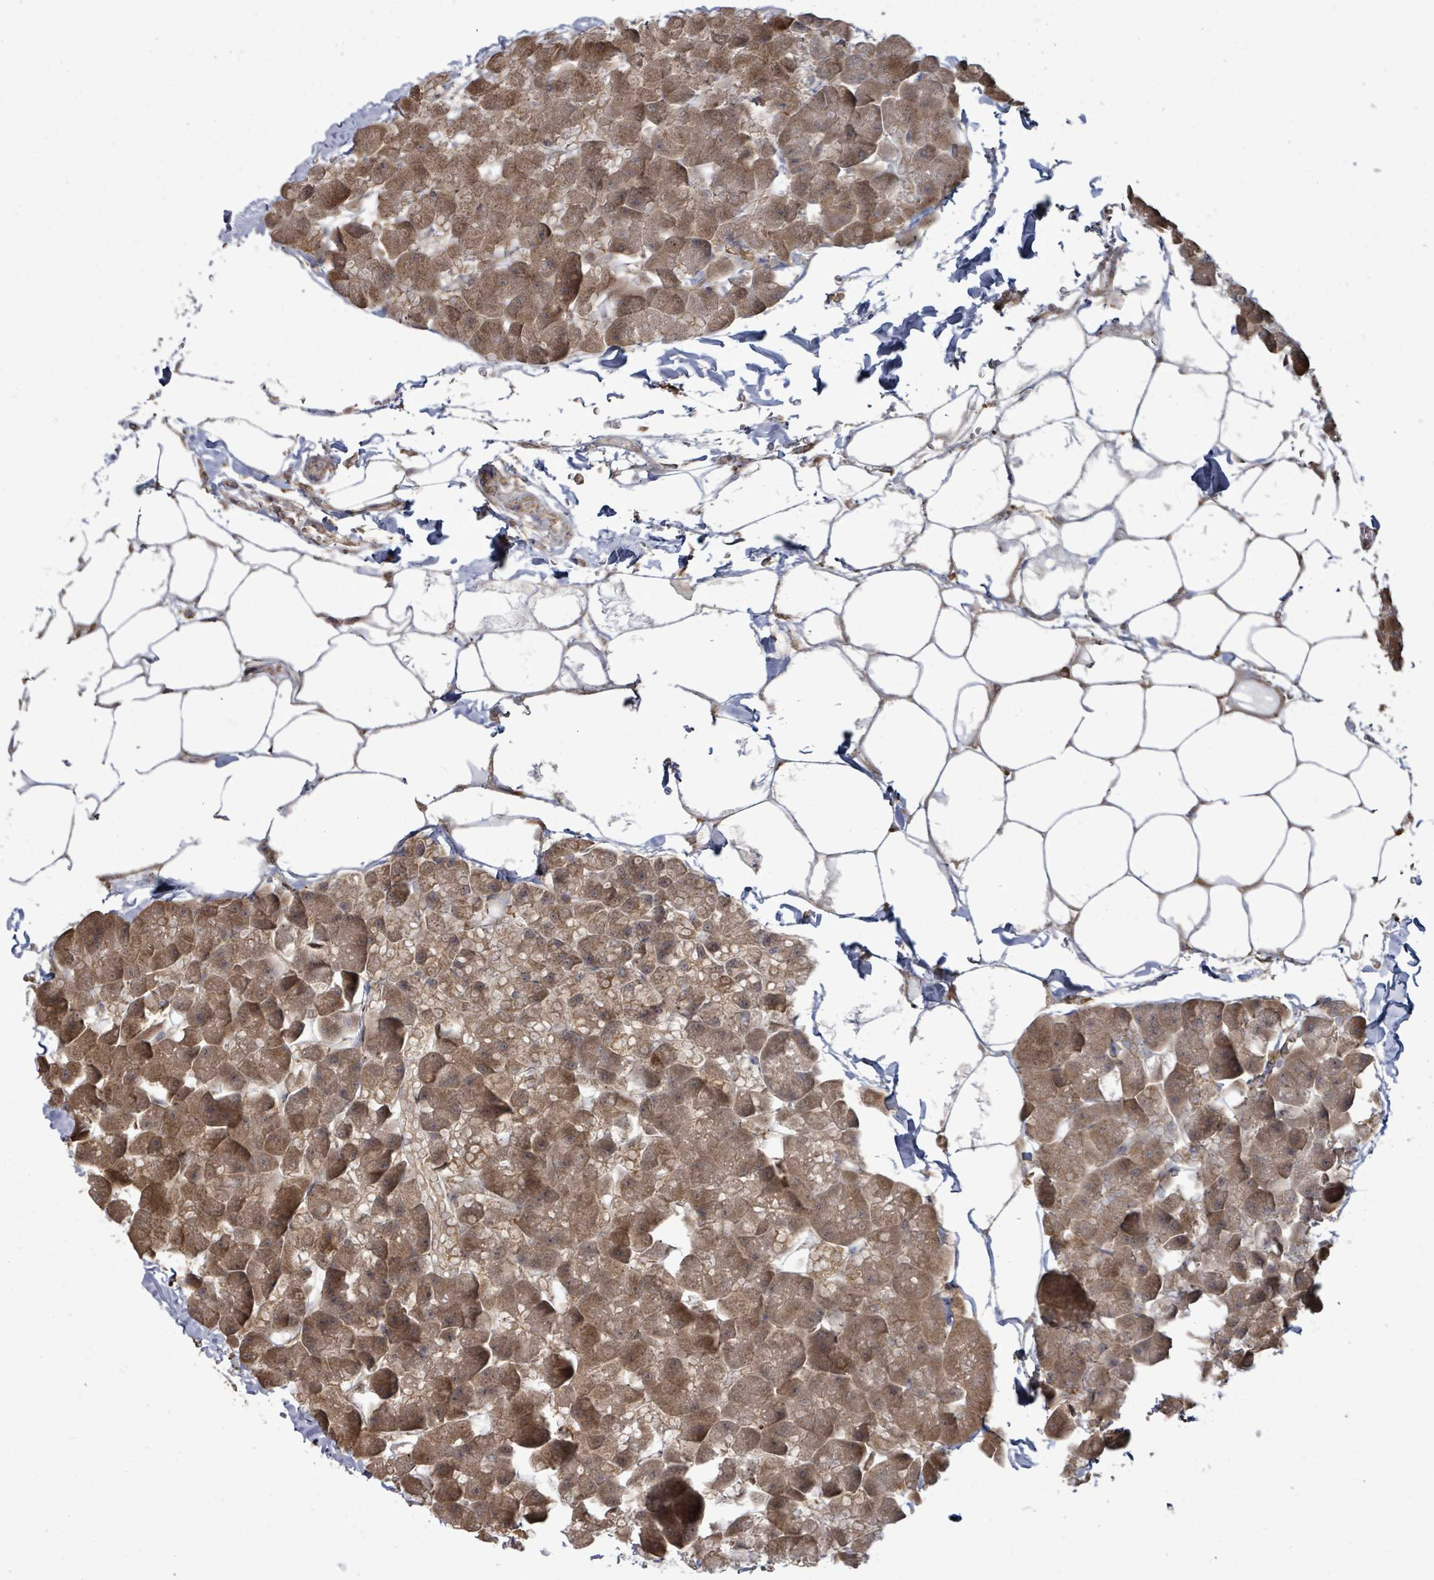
{"staining": {"intensity": "moderate", "quantity": ">75%", "location": "cytoplasmic/membranous"}, "tissue": "pancreas", "cell_type": "Exocrine glandular cells", "image_type": "normal", "snomed": [{"axis": "morphology", "description": "Normal tissue, NOS"}, {"axis": "topography", "description": "Pancreas"}], "caption": "Immunohistochemistry (IHC) (DAB (3,3'-diaminobenzidine)) staining of normal pancreas exhibits moderate cytoplasmic/membranous protein staining in approximately >75% of exocrine glandular cells.", "gene": "EIF3CL", "patient": {"sex": "male", "age": 35}}